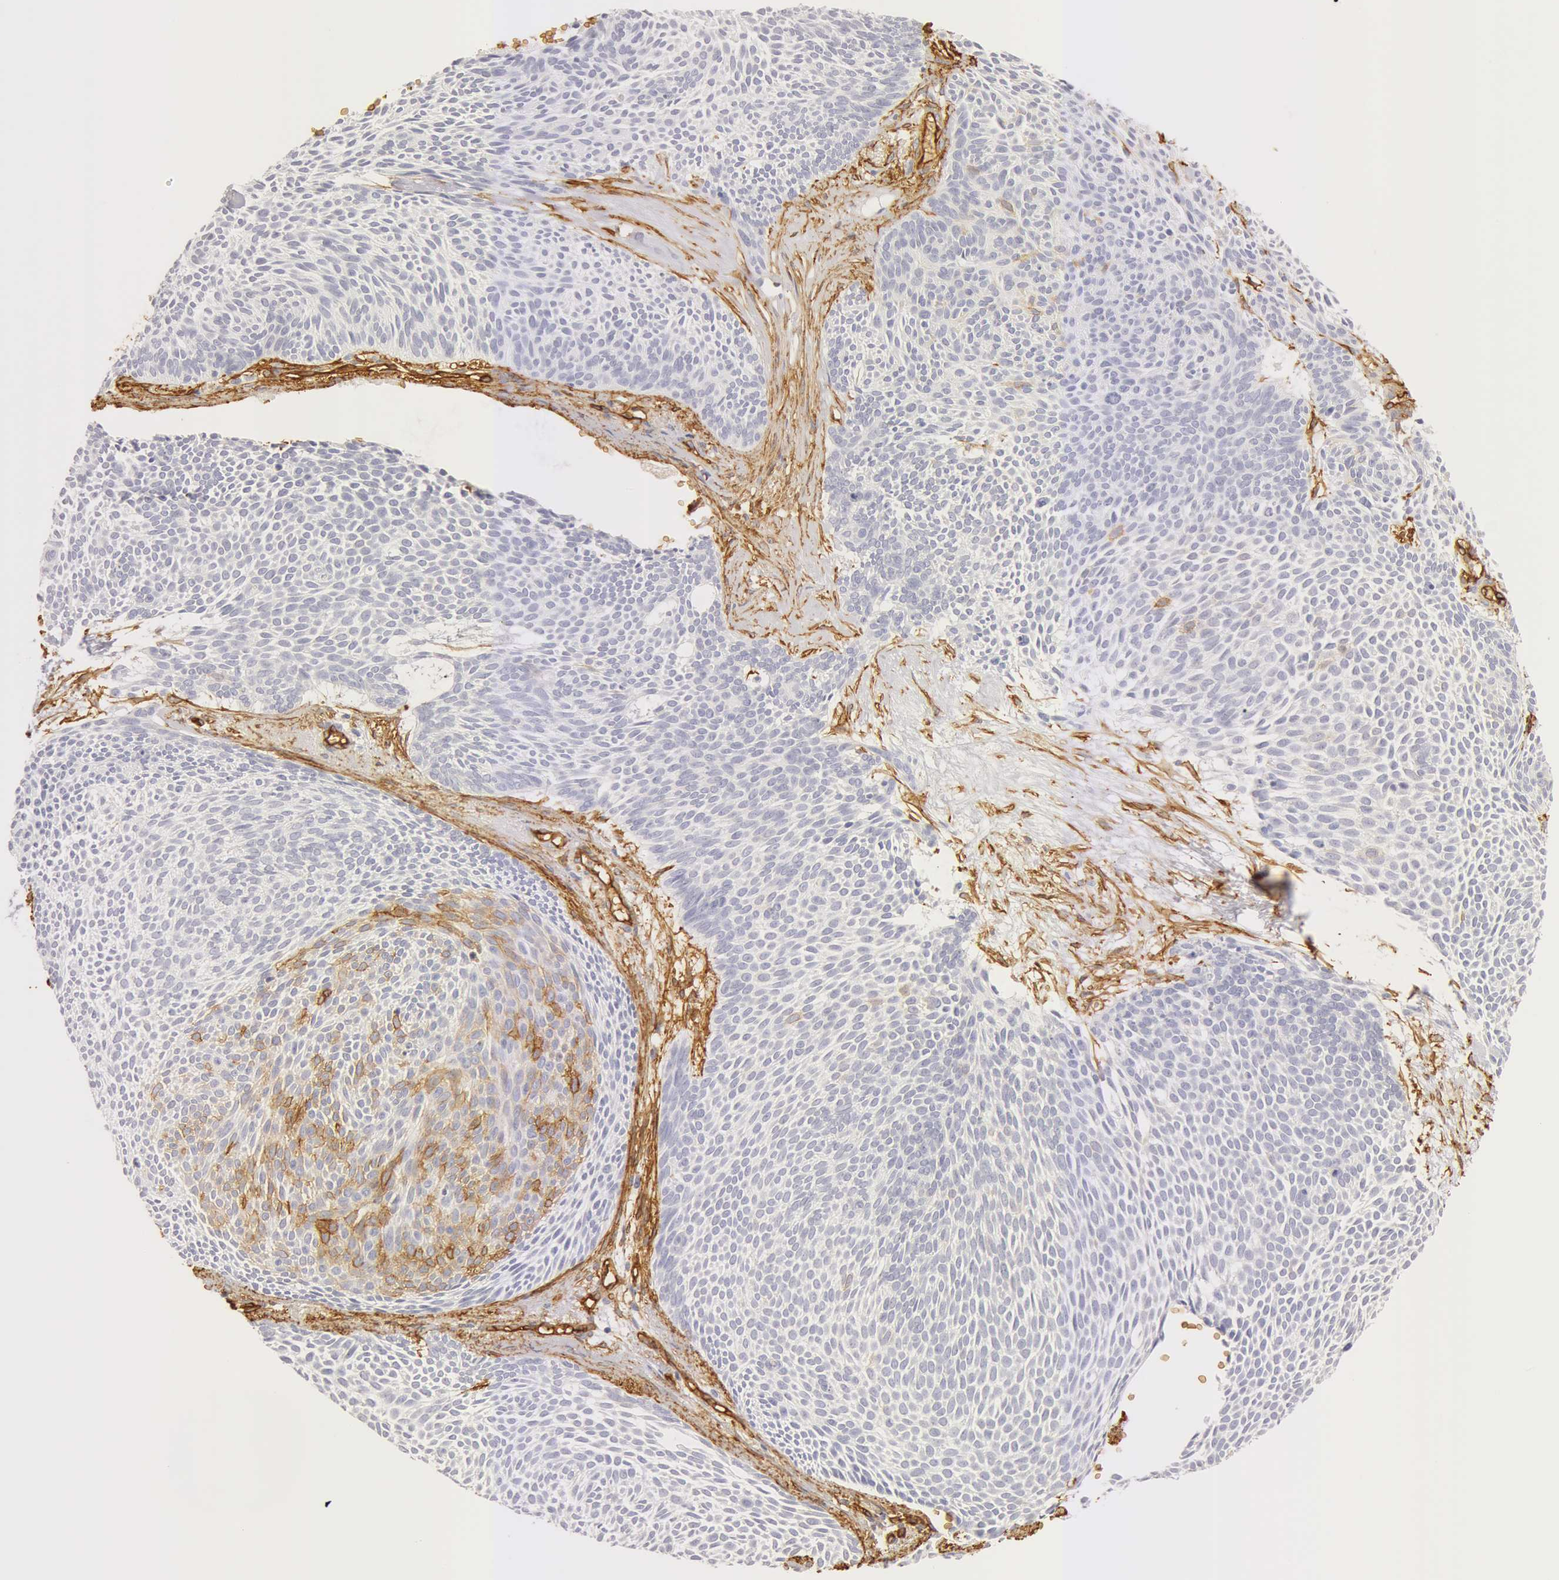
{"staining": {"intensity": "weak", "quantity": "<25%", "location": "cytoplasmic/membranous"}, "tissue": "skin cancer", "cell_type": "Tumor cells", "image_type": "cancer", "snomed": [{"axis": "morphology", "description": "Basal cell carcinoma"}, {"axis": "topography", "description": "Skin"}], "caption": "Basal cell carcinoma (skin) was stained to show a protein in brown. There is no significant positivity in tumor cells. (DAB (3,3'-diaminobenzidine) immunohistochemistry visualized using brightfield microscopy, high magnification).", "gene": "AQP1", "patient": {"sex": "male", "age": 84}}